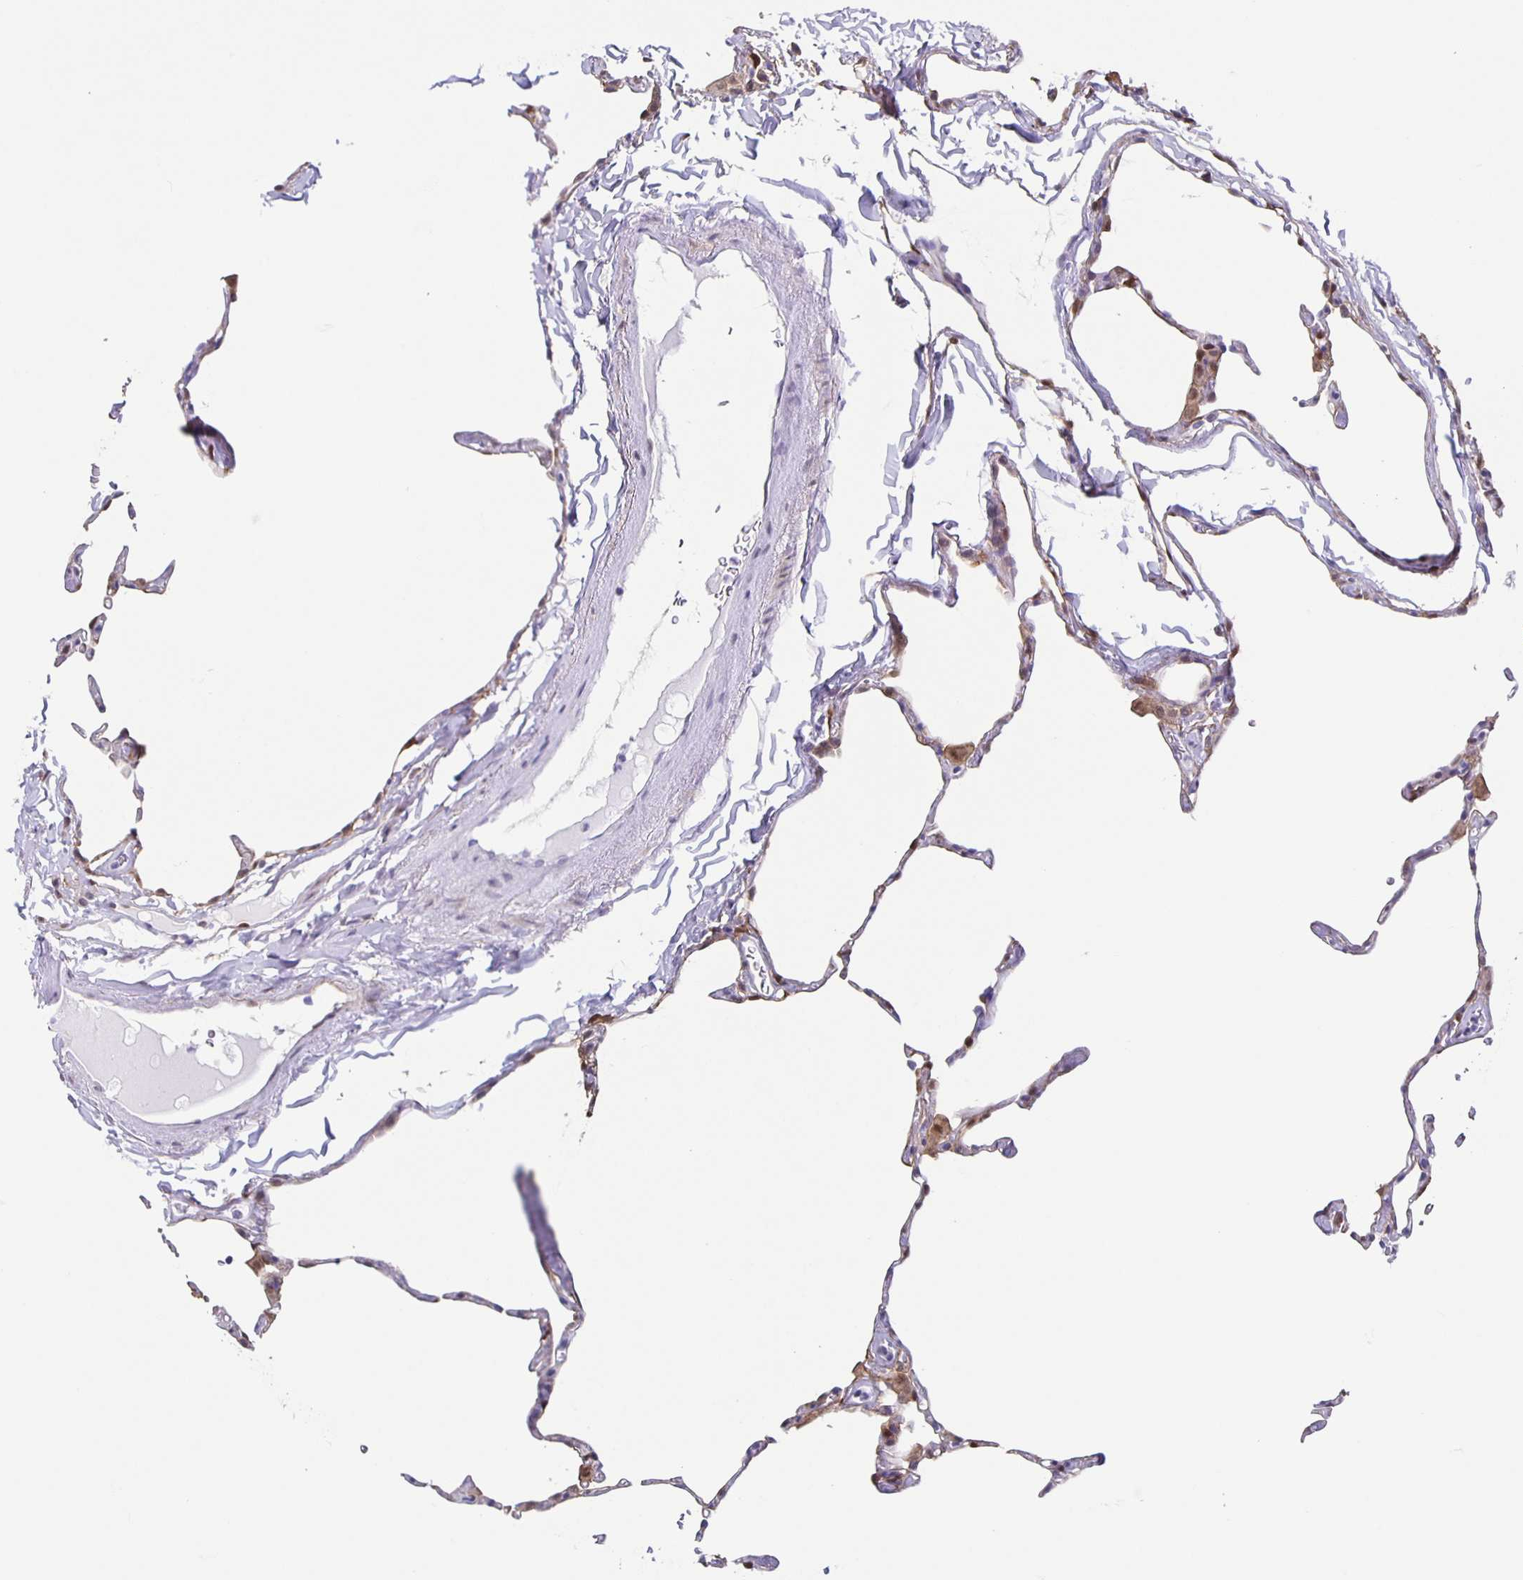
{"staining": {"intensity": "moderate", "quantity": "<25%", "location": "cytoplasmic/membranous,nuclear"}, "tissue": "lung", "cell_type": "Alveolar cells", "image_type": "normal", "snomed": [{"axis": "morphology", "description": "Normal tissue, NOS"}, {"axis": "topography", "description": "Lung"}], "caption": "IHC micrograph of normal lung: lung stained using immunohistochemistry (IHC) displays low levels of moderate protein expression localized specifically in the cytoplasmic/membranous,nuclear of alveolar cells, appearing as a cytoplasmic/membranous,nuclear brown color.", "gene": "TPPP", "patient": {"sex": "male", "age": 65}}